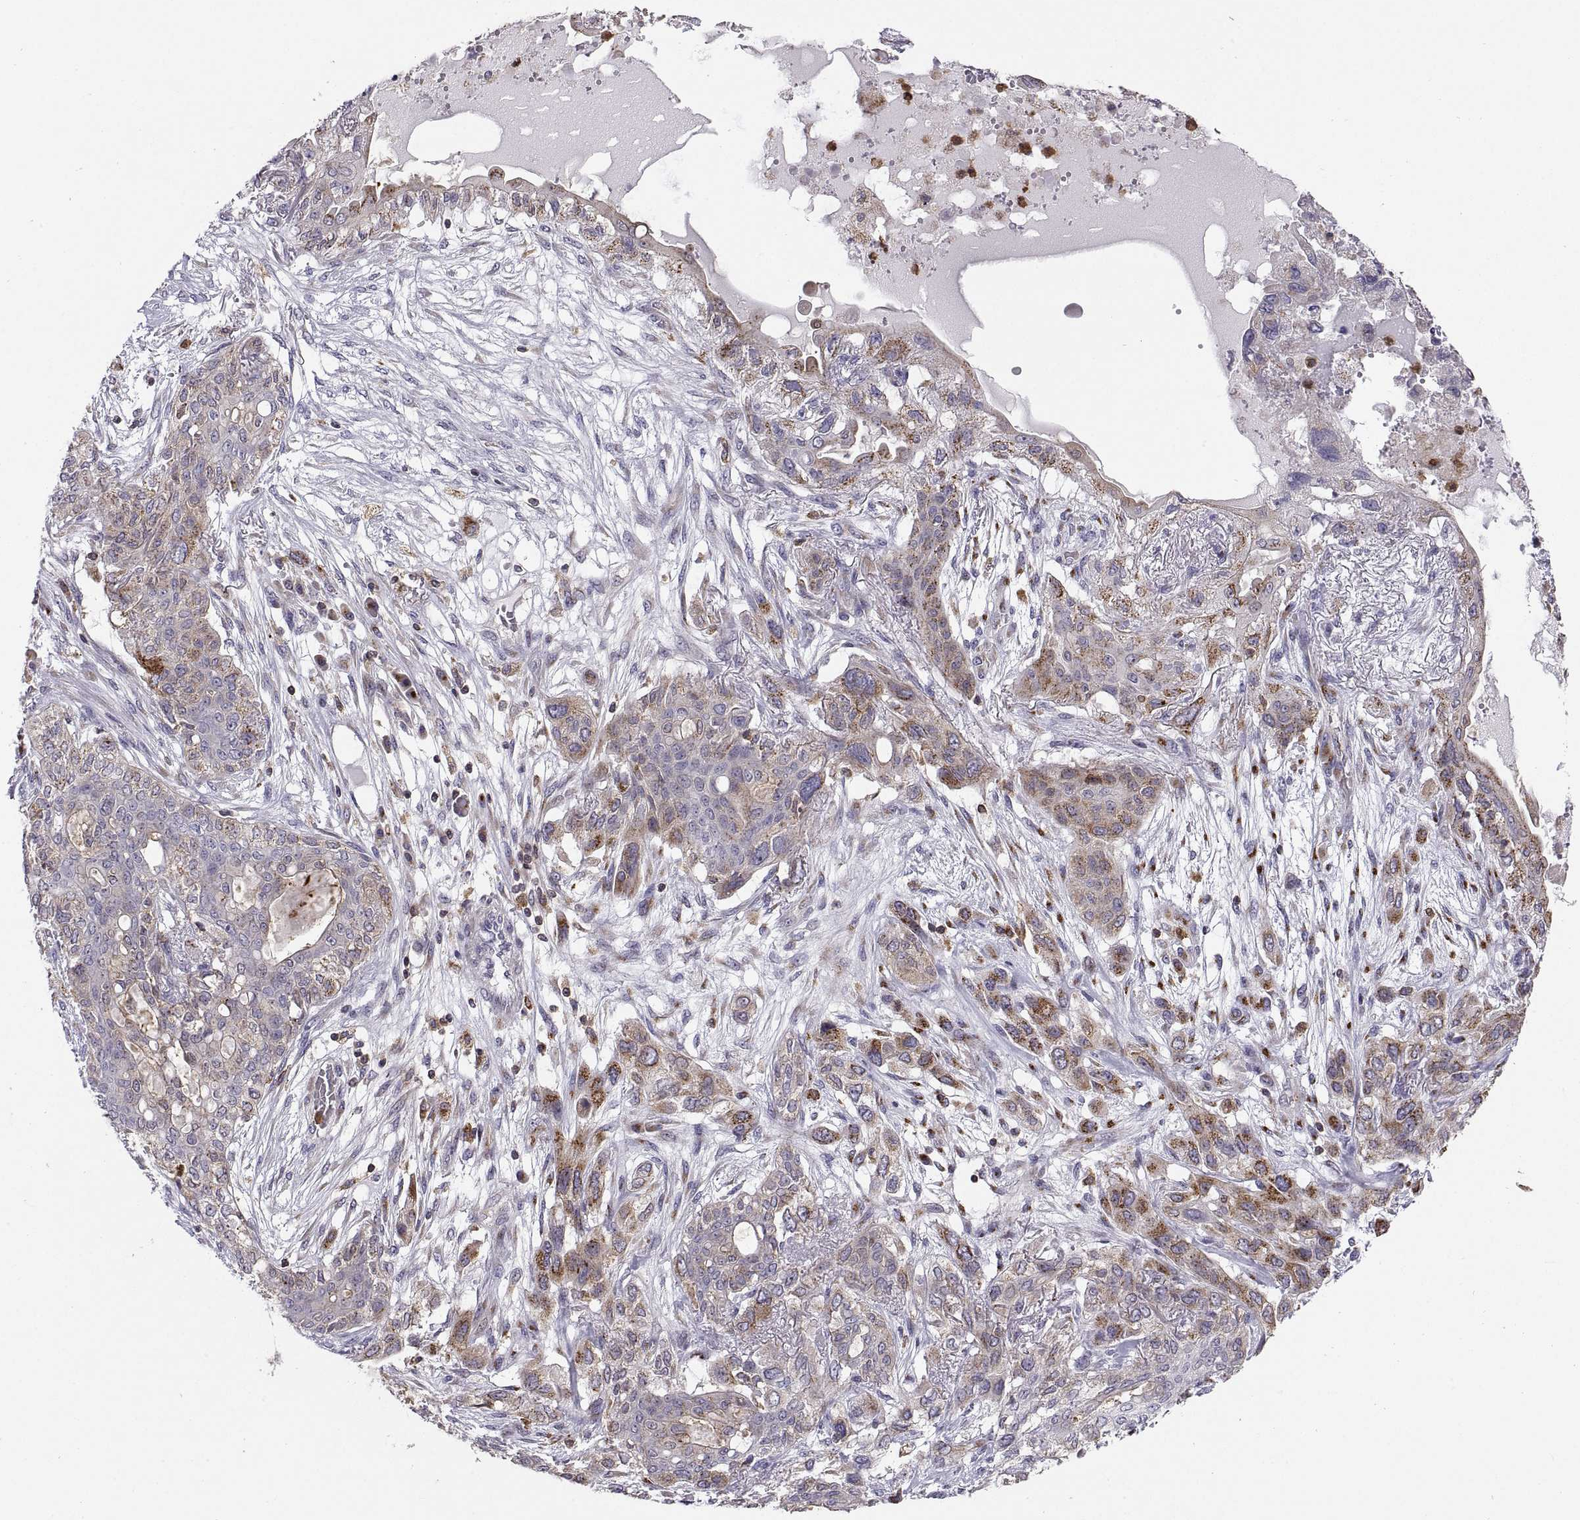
{"staining": {"intensity": "moderate", "quantity": "<25%", "location": "cytoplasmic/membranous"}, "tissue": "lung cancer", "cell_type": "Tumor cells", "image_type": "cancer", "snomed": [{"axis": "morphology", "description": "Squamous cell carcinoma, NOS"}, {"axis": "topography", "description": "Lung"}], "caption": "Protein analysis of squamous cell carcinoma (lung) tissue shows moderate cytoplasmic/membranous expression in about <25% of tumor cells.", "gene": "ACAP1", "patient": {"sex": "female", "age": 70}}